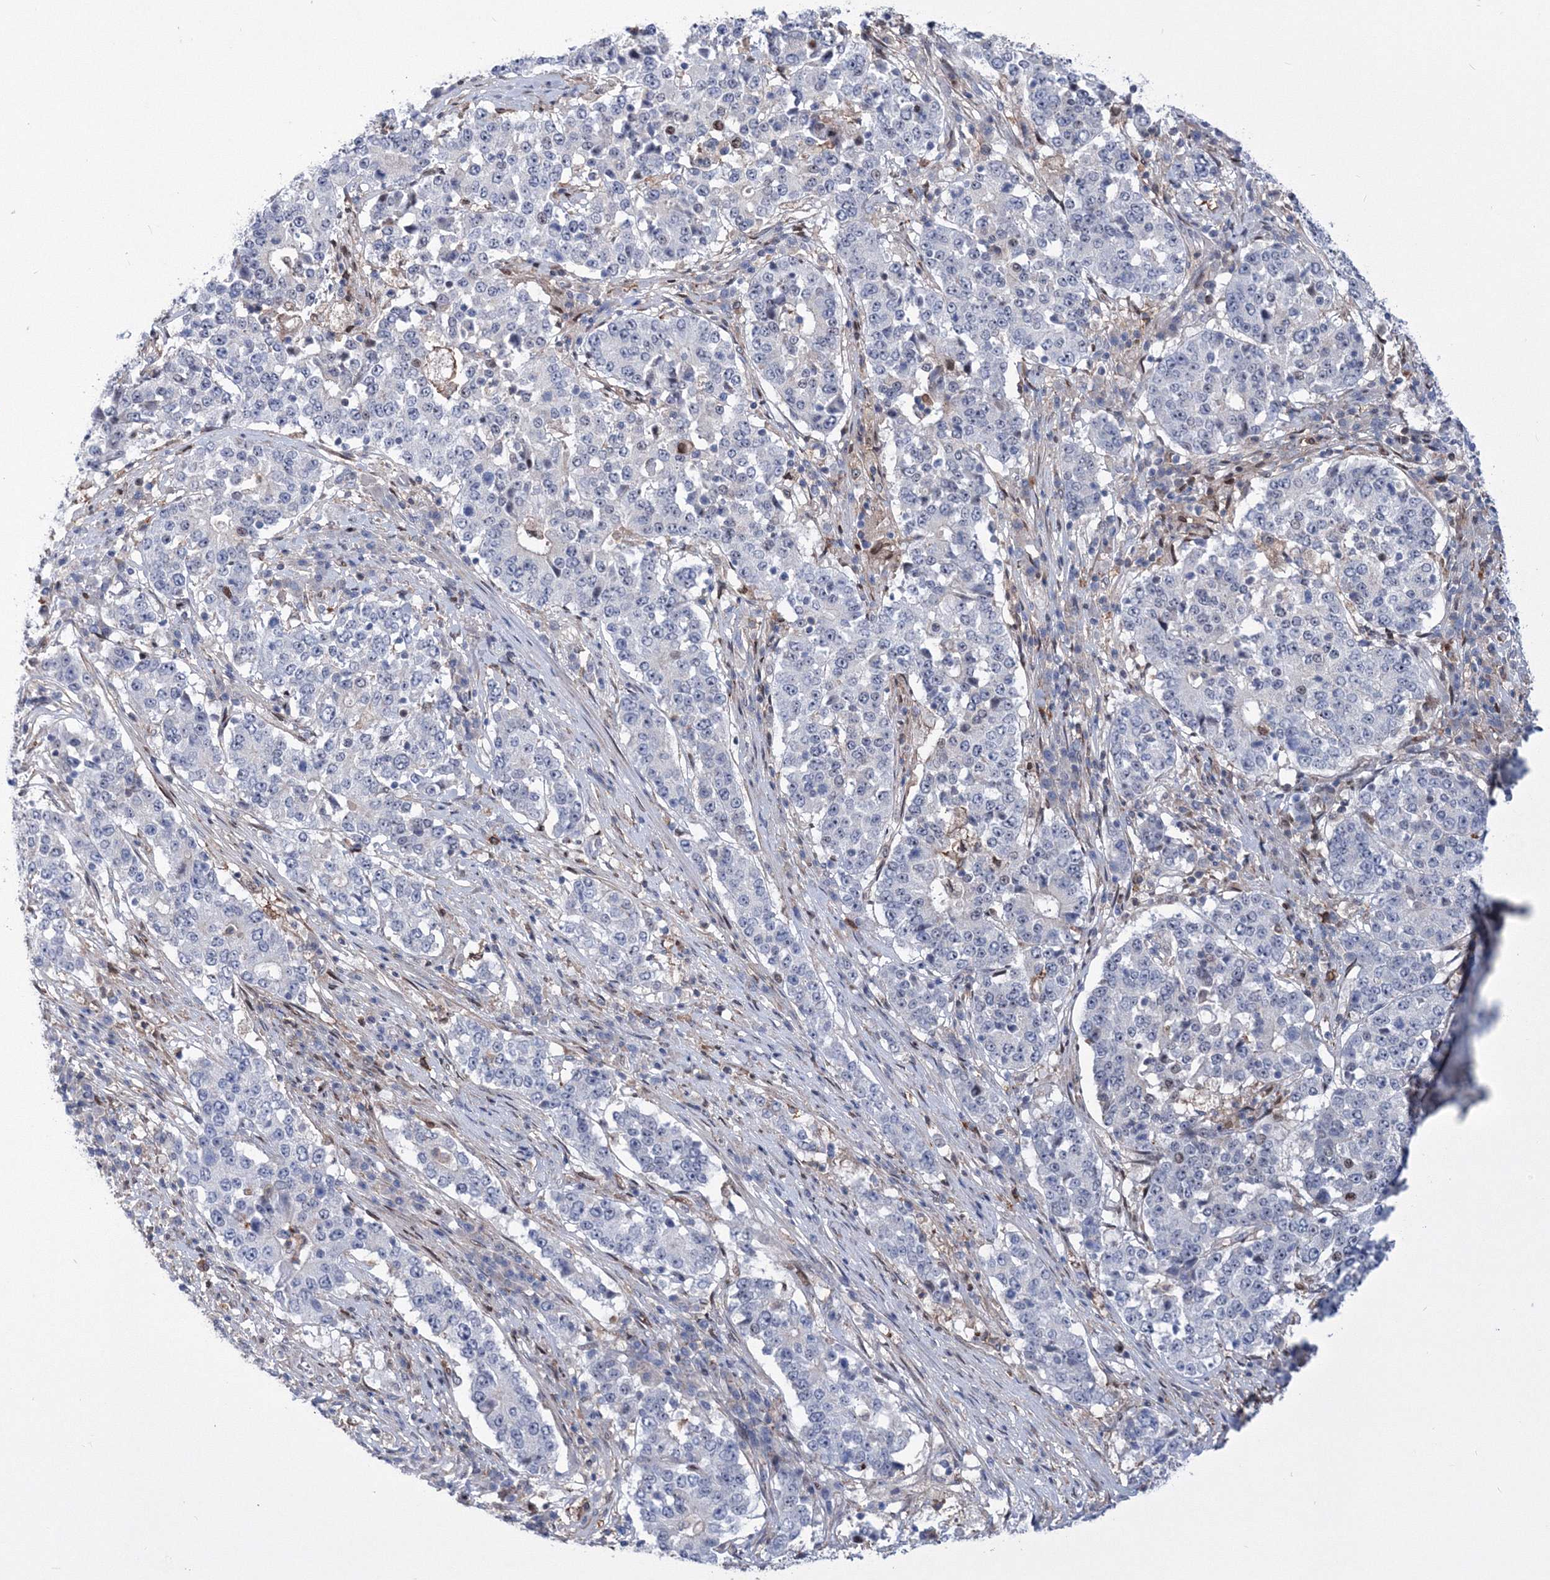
{"staining": {"intensity": "negative", "quantity": "none", "location": "none"}, "tissue": "stomach cancer", "cell_type": "Tumor cells", "image_type": "cancer", "snomed": [{"axis": "morphology", "description": "Adenocarcinoma, NOS"}, {"axis": "topography", "description": "Stomach"}], "caption": "Micrograph shows no significant protein positivity in tumor cells of adenocarcinoma (stomach).", "gene": "RNPEPL1", "patient": {"sex": "male", "age": 59}}